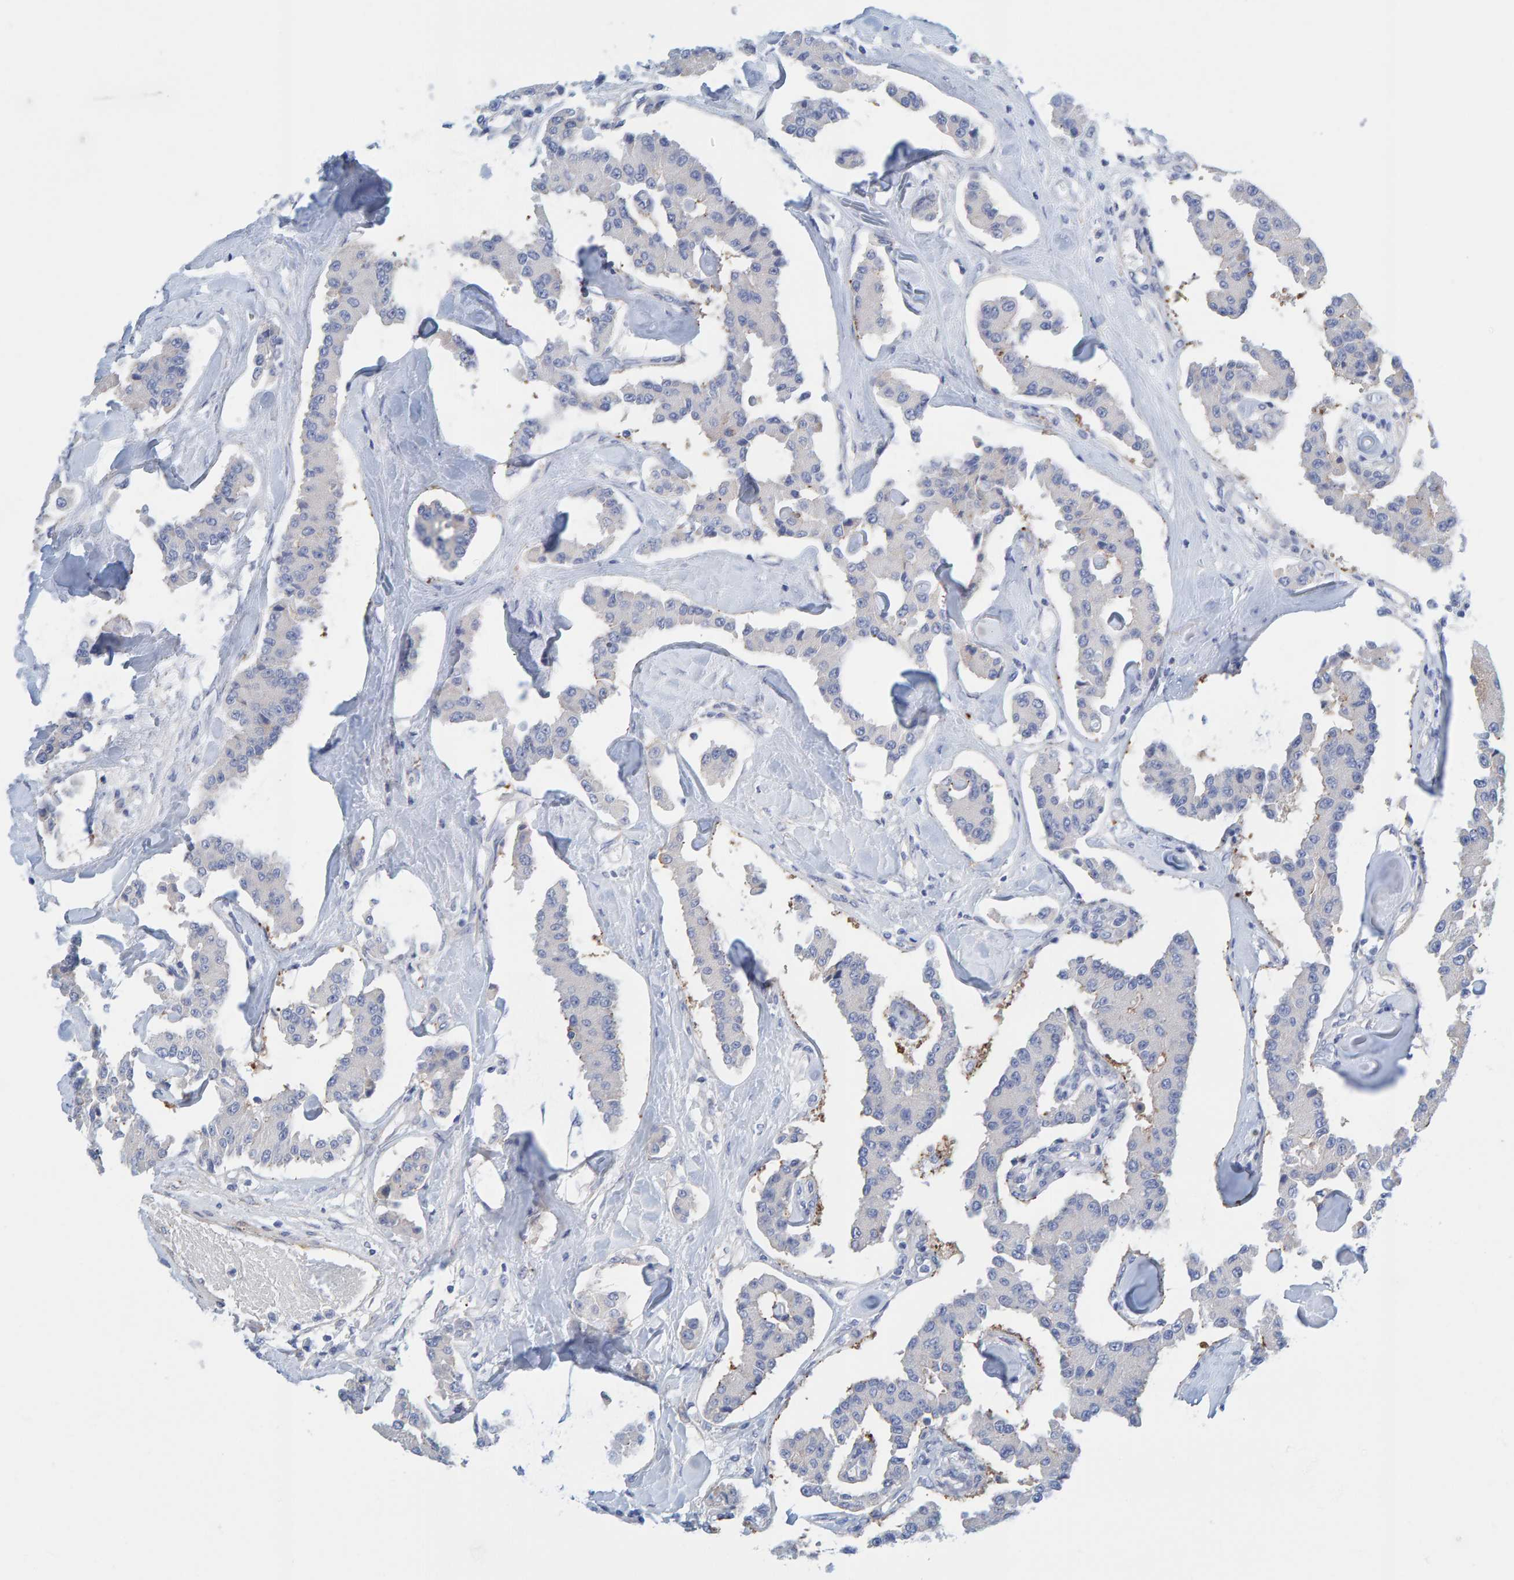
{"staining": {"intensity": "negative", "quantity": "none", "location": "none"}, "tissue": "carcinoid", "cell_type": "Tumor cells", "image_type": "cancer", "snomed": [{"axis": "morphology", "description": "Carcinoid, malignant, NOS"}, {"axis": "topography", "description": "Pancreas"}], "caption": "This histopathology image is of carcinoid stained with IHC to label a protein in brown with the nuclei are counter-stained blue. There is no positivity in tumor cells.", "gene": "MAP1B", "patient": {"sex": "male", "age": 41}}